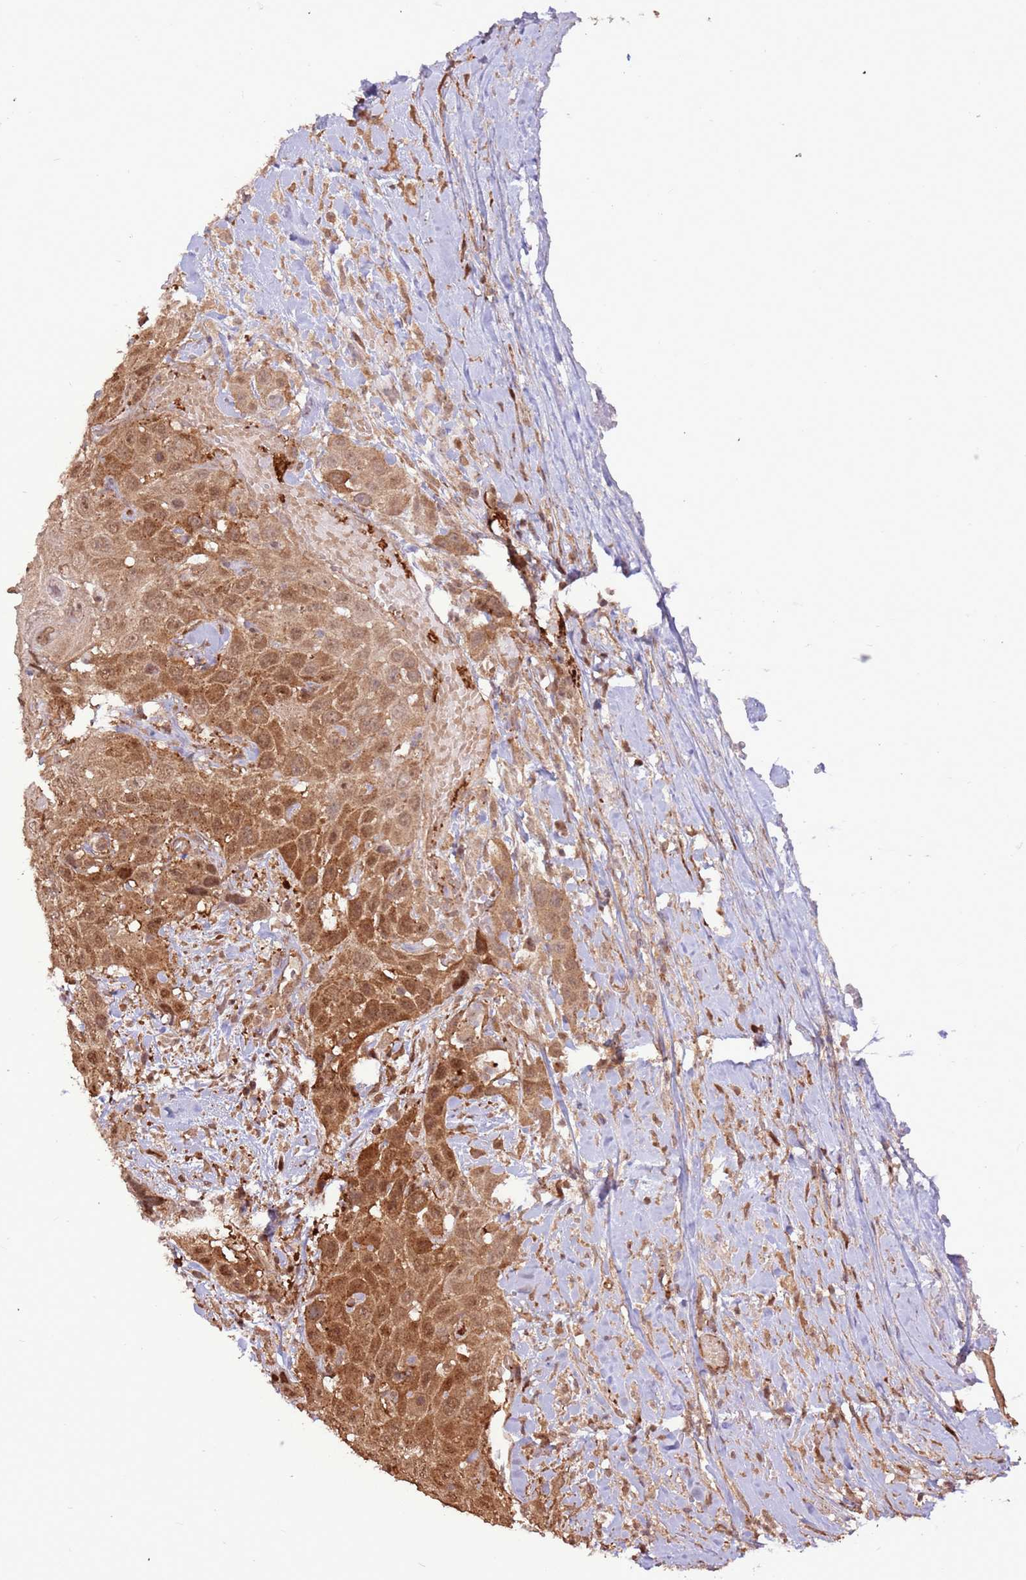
{"staining": {"intensity": "moderate", "quantity": ">75%", "location": "cytoplasmic/membranous,nuclear"}, "tissue": "head and neck cancer", "cell_type": "Tumor cells", "image_type": "cancer", "snomed": [{"axis": "morphology", "description": "Squamous cell carcinoma, NOS"}, {"axis": "topography", "description": "Head-Neck"}], "caption": "Protein staining by immunohistochemistry demonstrates moderate cytoplasmic/membranous and nuclear expression in about >75% of tumor cells in head and neck cancer.", "gene": "CCDC112", "patient": {"sex": "male", "age": 81}}